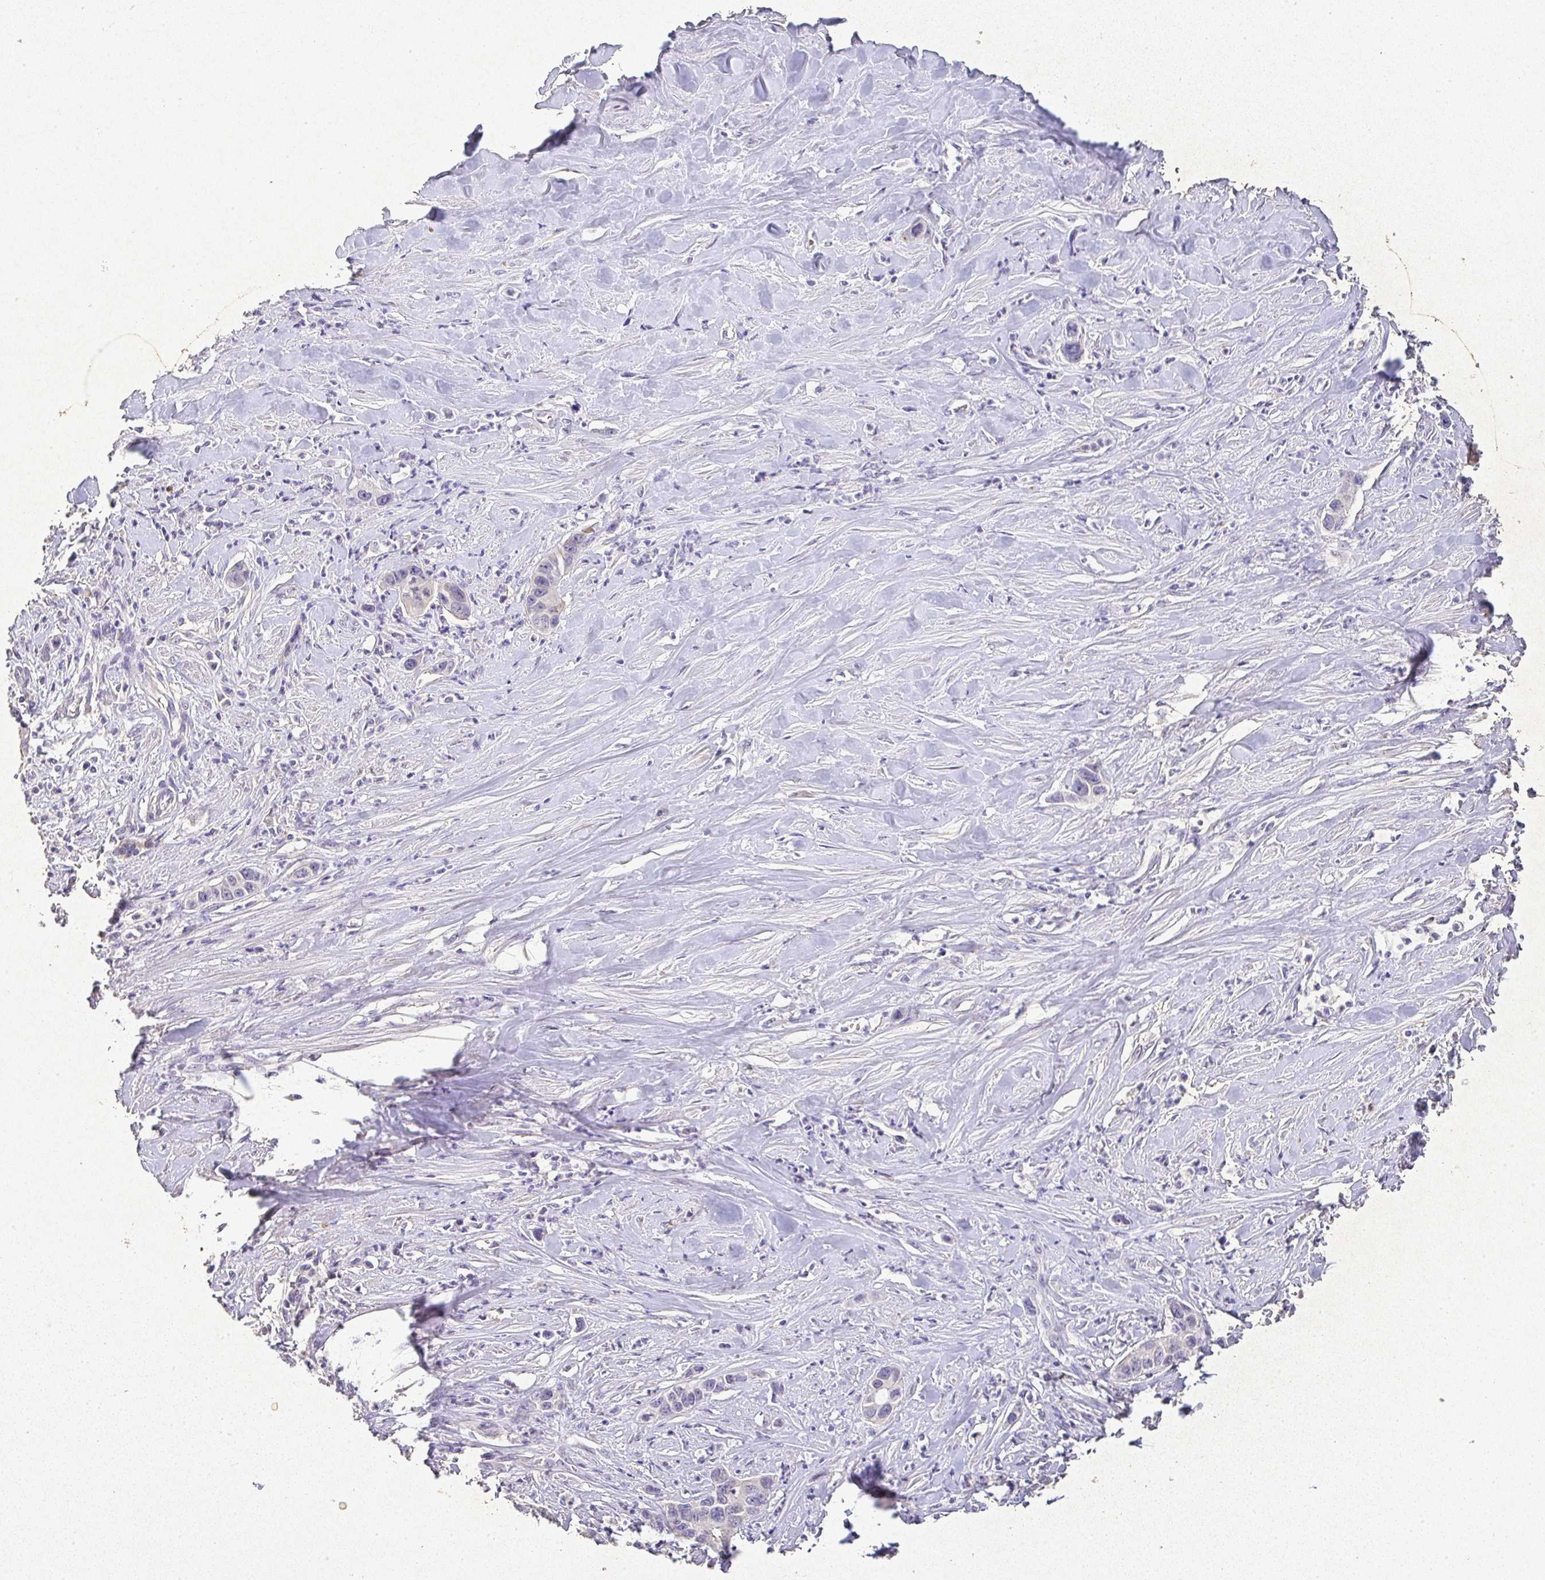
{"staining": {"intensity": "negative", "quantity": "none", "location": "none"}, "tissue": "pancreatic cancer", "cell_type": "Tumor cells", "image_type": "cancer", "snomed": [{"axis": "morphology", "description": "Adenocarcinoma, NOS"}, {"axis": "topography", "description": "Pancreas"}], "caption": "This is an immunohistochemistry micrograph of pancreatic cancer. There is no staining in tumor cells.", "gene": "RPS2", "patient": {"sex": "male", "age": 73}}